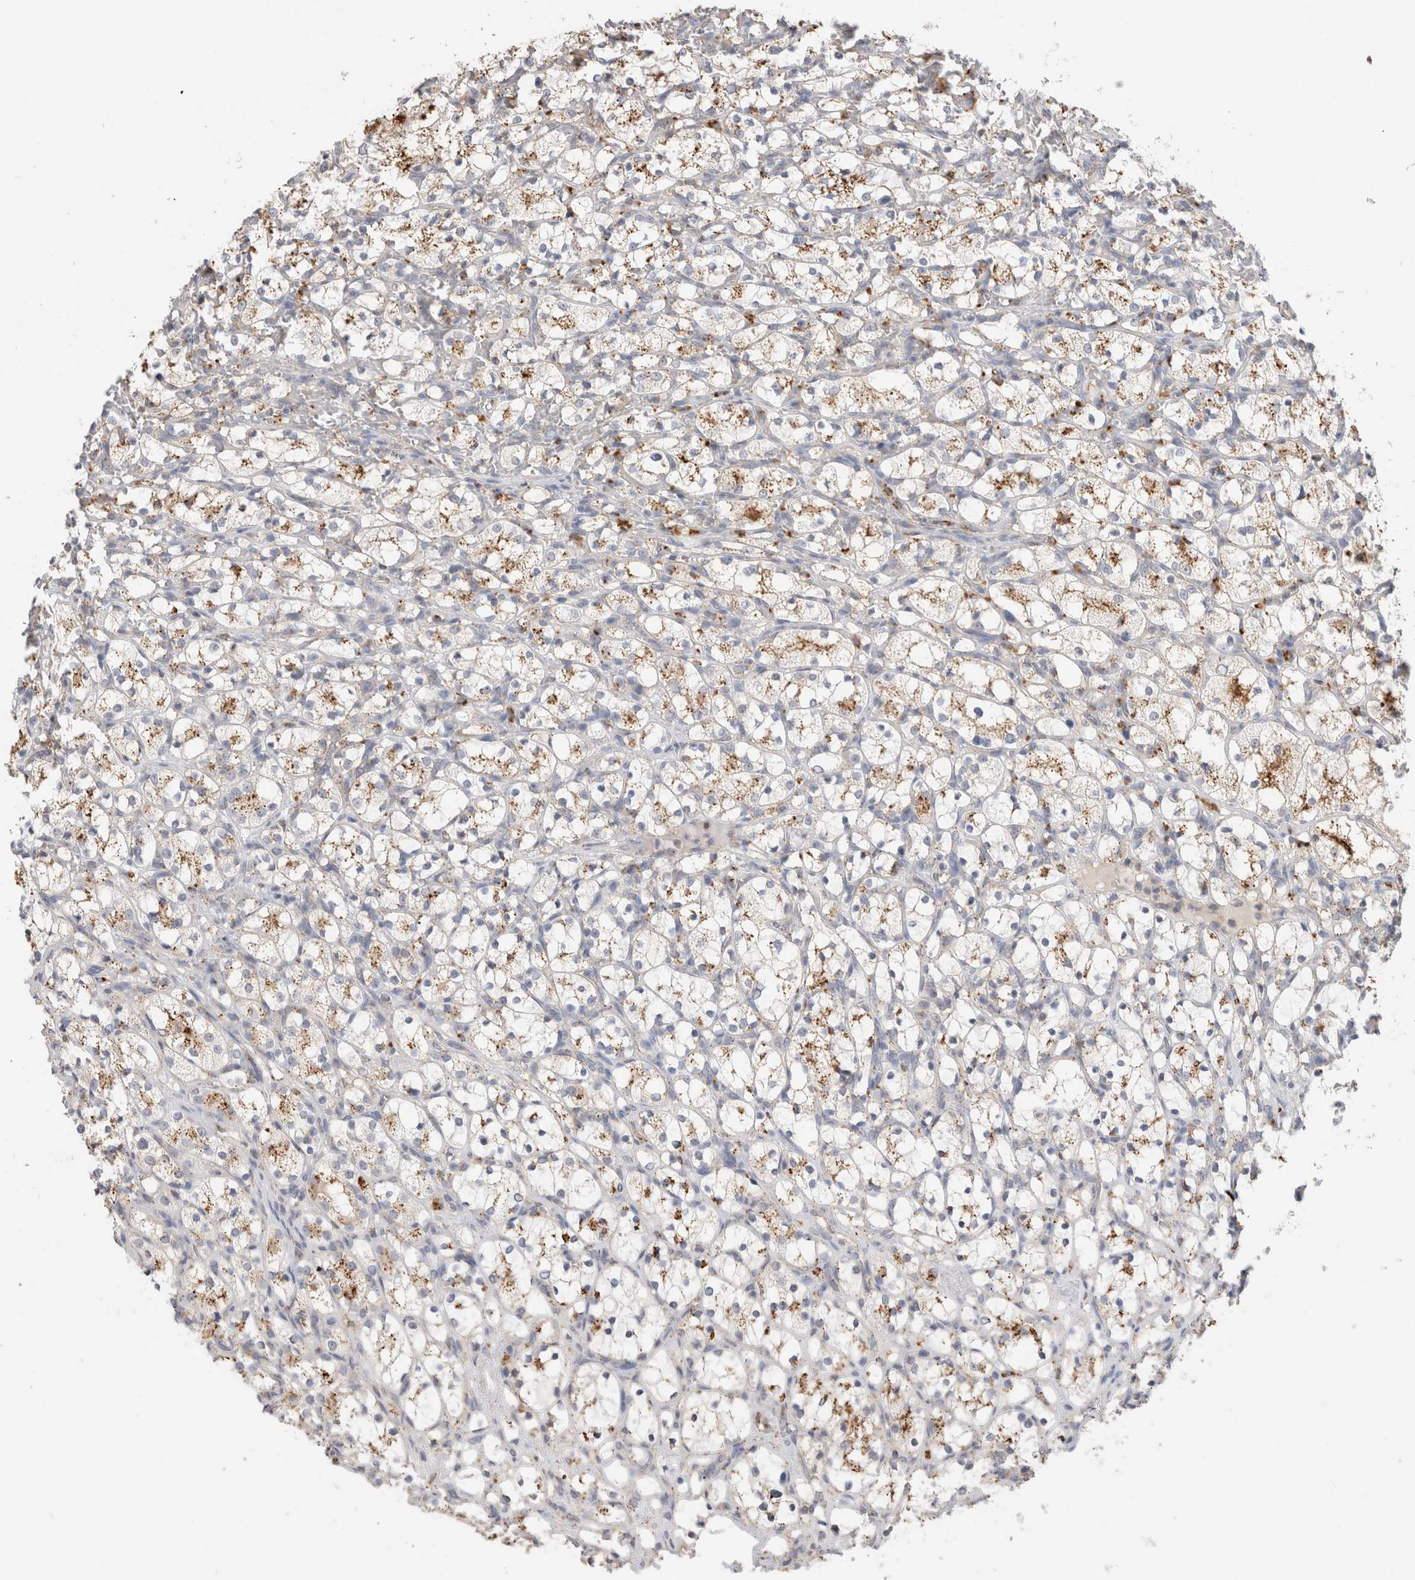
{"staining": {"intensity": "moderate", "quantity": "25%-75%", "location": "cytoplasmic/membranous"}, "tissue": "renal cancer", "cell_type": "Tumor cells", "image_type": "cancer", "snomed": [{"axis": "morphology", "description": "Adenocarcinoma, NOS"}, {"axis": "topography", "description": "Kidney"}], "caption": "Moderate cytoplasmic/membranous protein staining is present in approximately 25%-75% of tumor cells in renal cancer.", "gene": "GNS", "patient": {"sex": "female", "age": 69}}